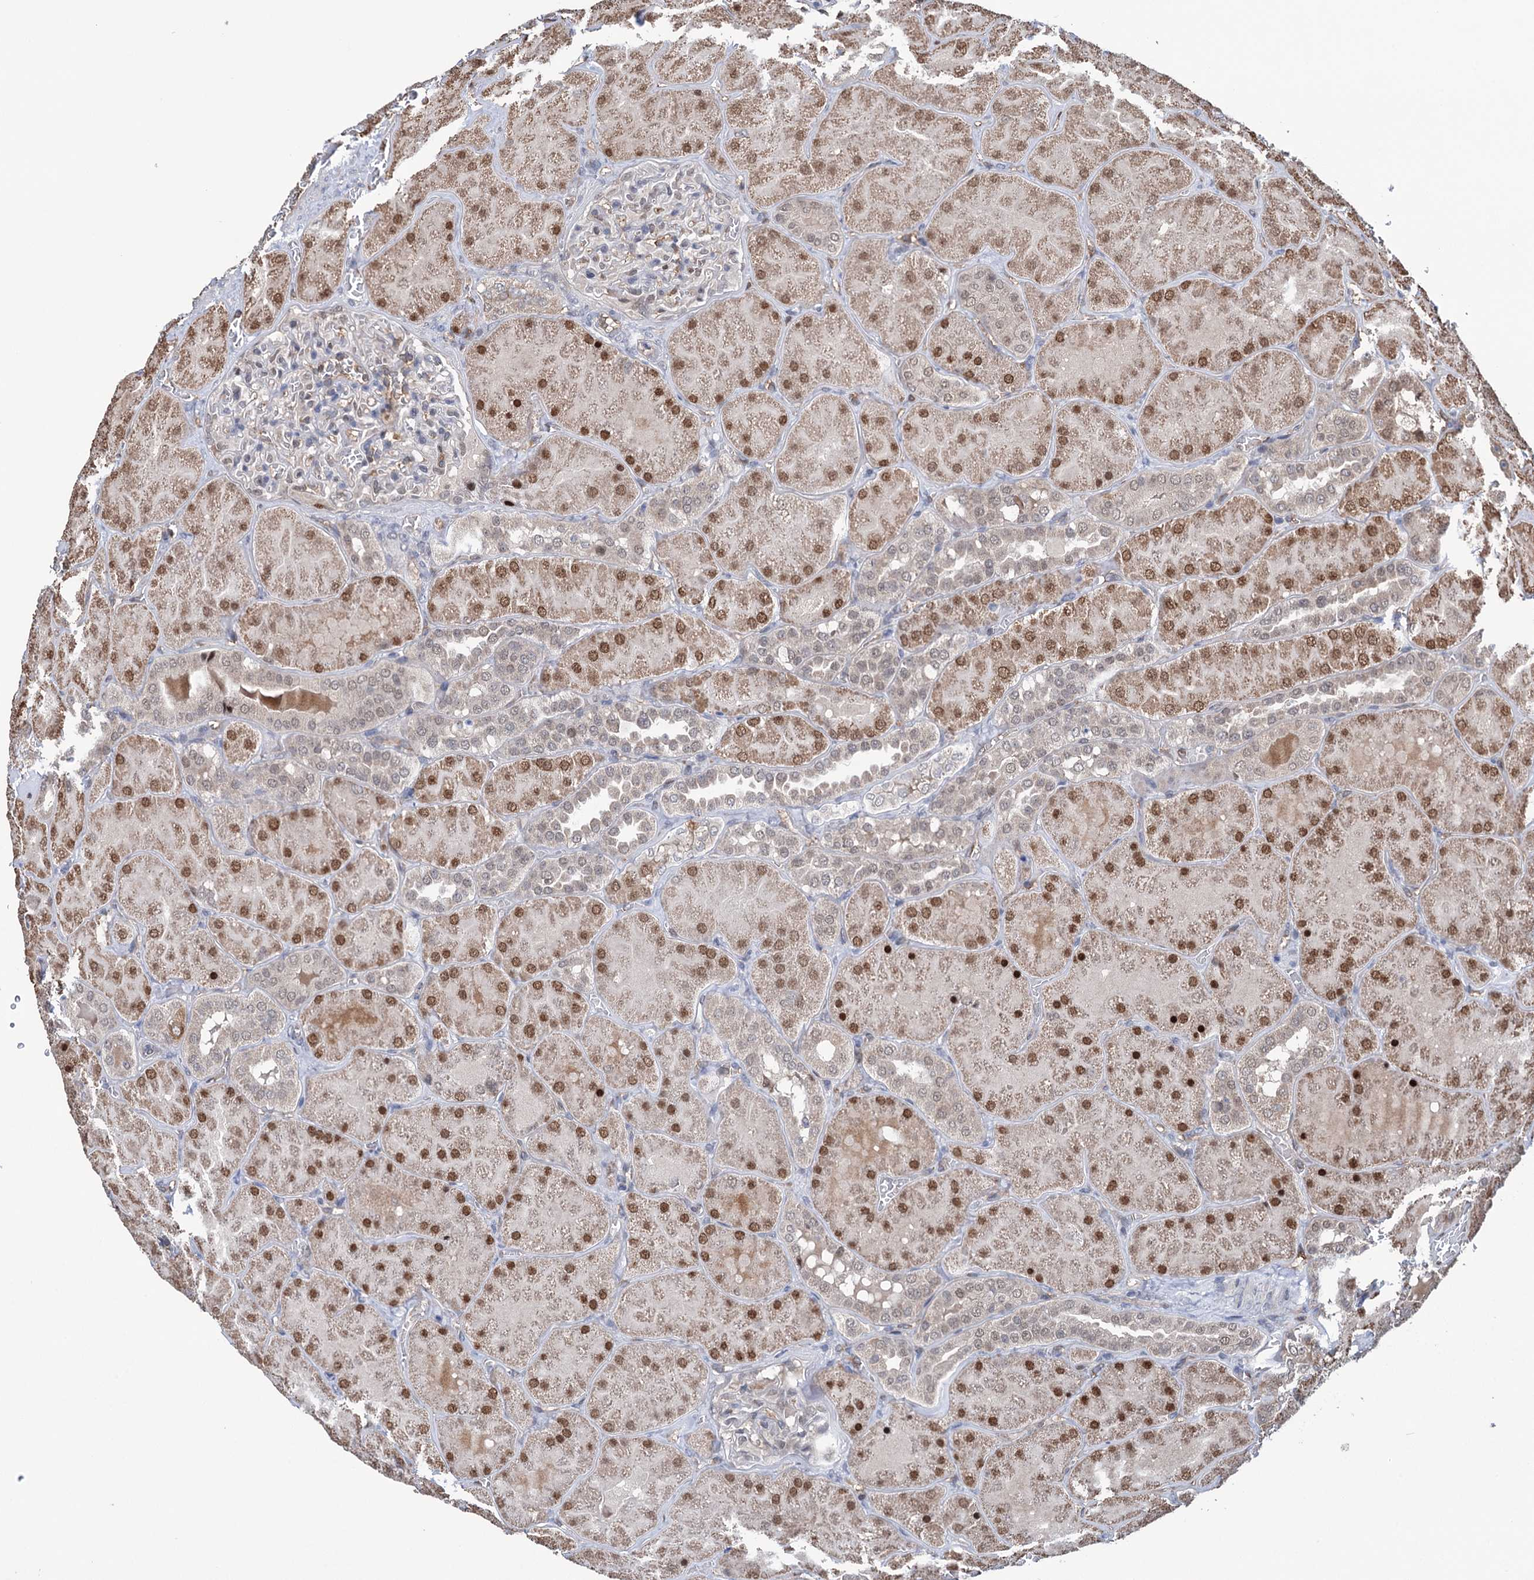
{"staining": {"intensity": "negative", "quantity": "none", "location": "none"}, "tissue": "kidney", "cell_type": "Cells in glomeruli", "image_type": "normal", "snomed": [{"axis": "morphology", "description": "Normal tissue, NOS"}, {"axis": "topography", "description": "Kidney"}], "caption": "DAB immunohistochemical staining of unremarkable human kidney displays no significant expression in cells in glomeruli. (Brightfield microscopy of DAB IHC at high magnification).", "gene": "NCAPD2", "patient": {"sex": "male", "age": 28}}